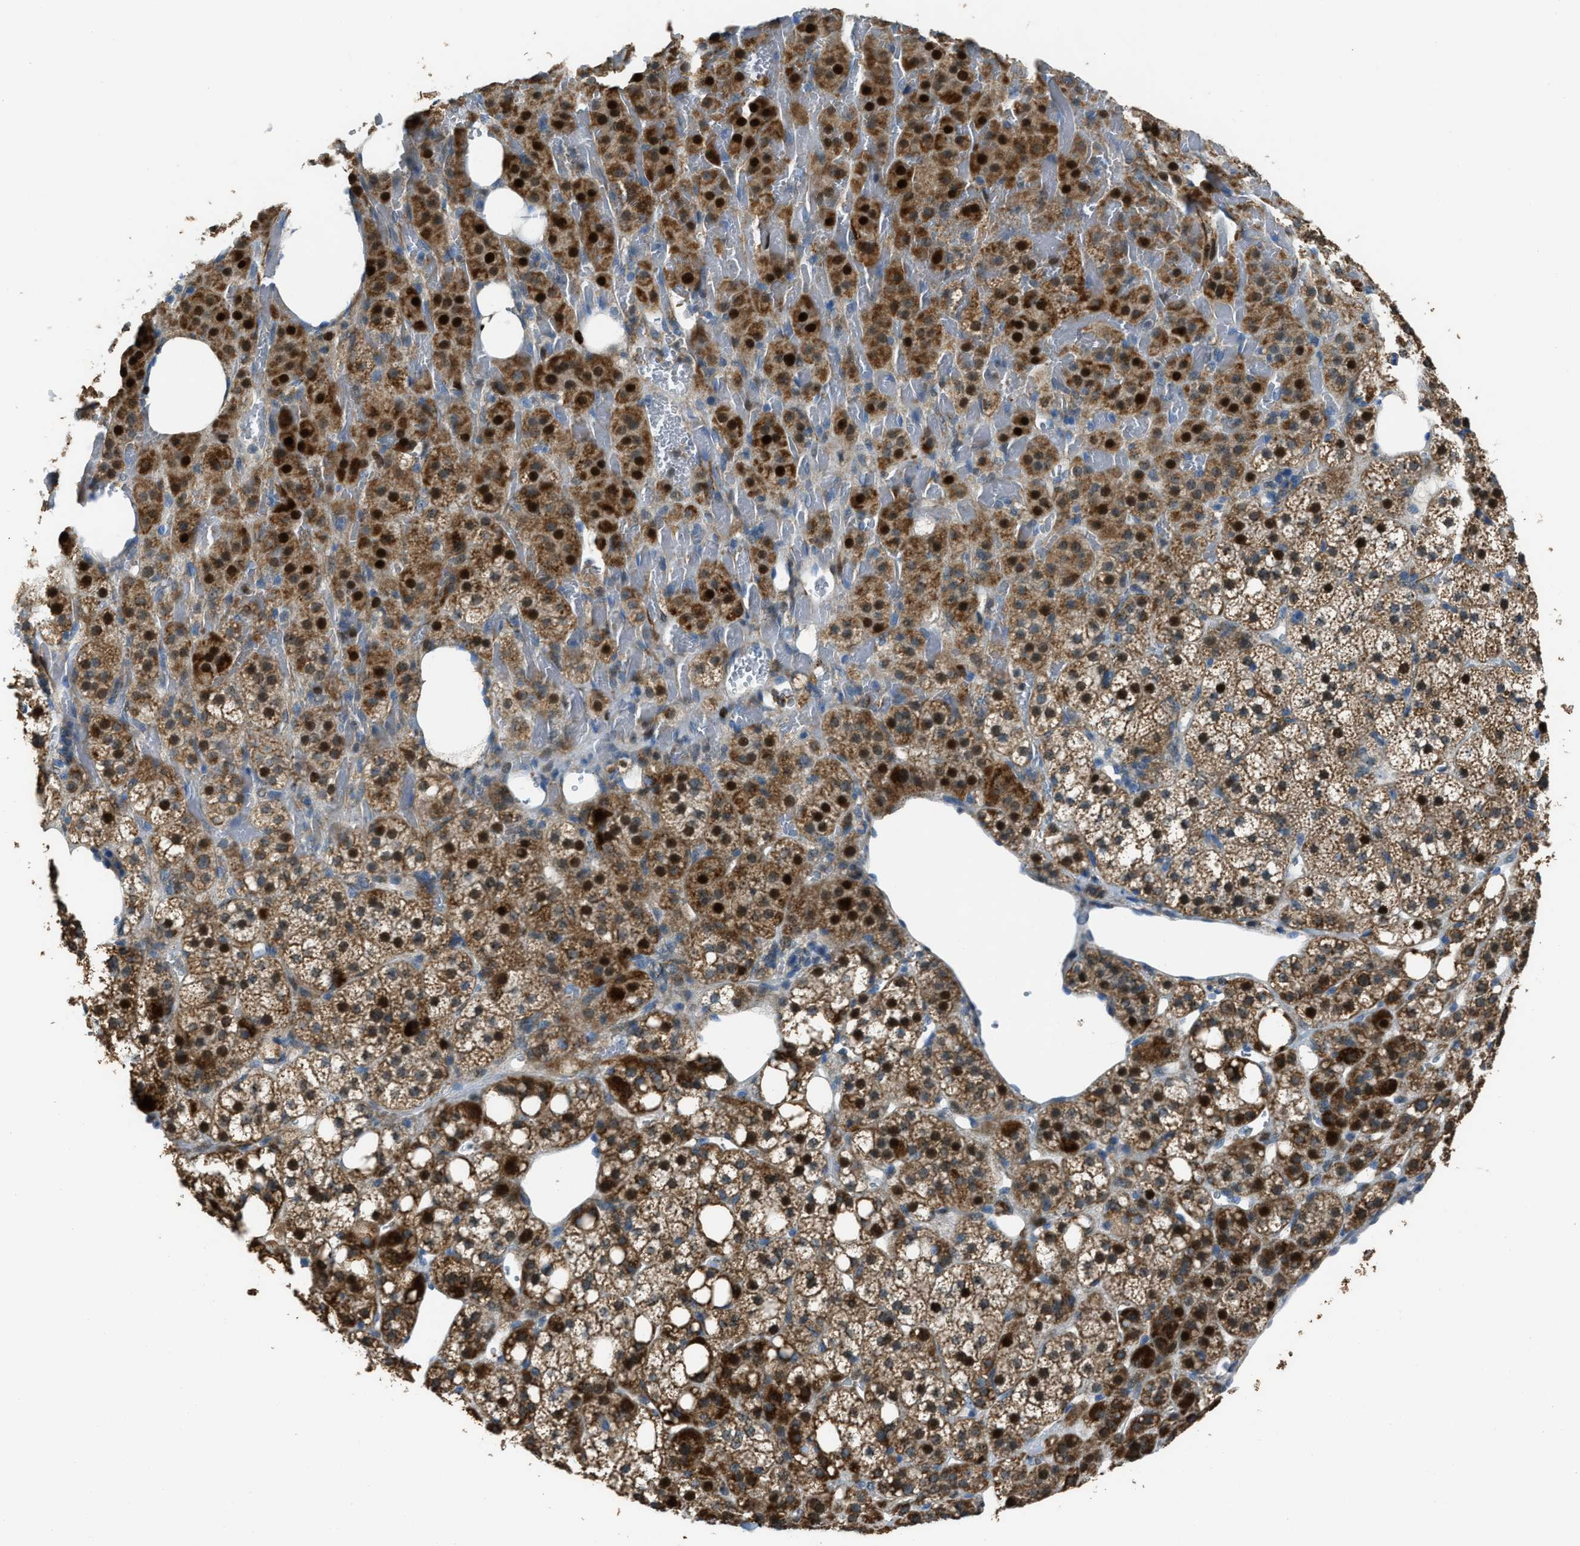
{"staining": {"intensity": "strong", "quantity": ">75%", "location": "cytoplasmic/membranous,nuclear"}, "tissue": "adrenal gland", "cell_type": "Glandular cells", "image_type": "normal", "snomed": [{"axis": "morphology", "description": "Normal tissue, NOS"}, {"axis": "topography", "description": "Adrenal gland"}], "caption": "Immunohistochemistry (IHC) staining of unremarkable adrenal gland, which shows high levels of strong cytoplasmic/membranous,nuclear positivity in approximately >75% of glandular cells indicating strong cytoplasmic/membranous,nuclear protein positivity. The staining was performed using DAB (3,3'-diaminobenzidine) (brown) for protein detection and nuclei were counterstained in hematoxylin (blue).", "gene": "SLC25A11", "patient": {"sex": "female", "age": 59}}